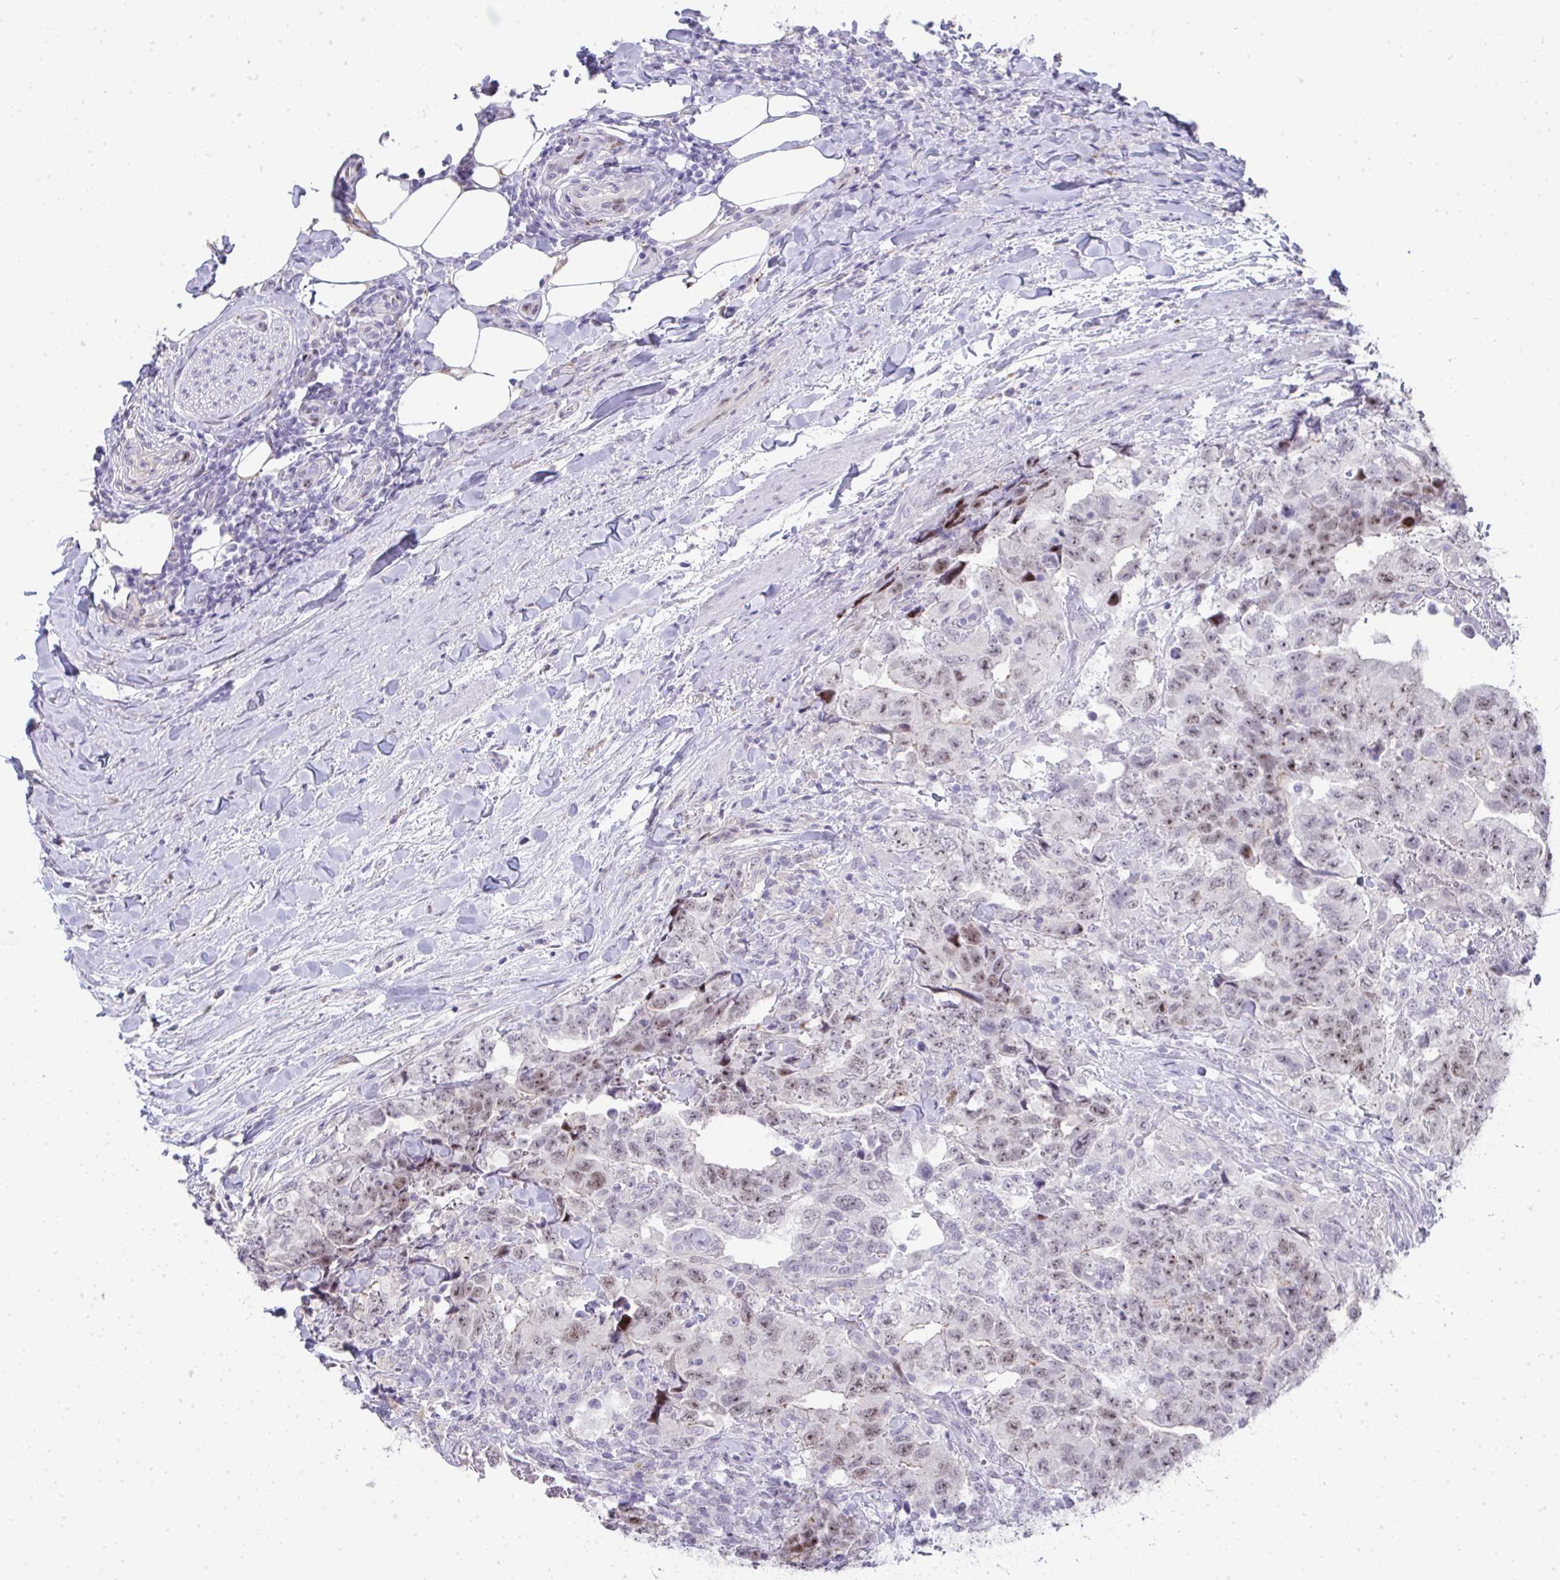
{"staining": {"intensity": "moderate", "quantity": "<25%", "location": "nuclear"}, "tissue": "testis cancer", "cell_type": "Tumor cells", "image_type": "cancer", "snomed": [{"axis": "morphology", "description": "Carcinoma, Embryonal, NOS"}, {"axis": "topography", "description": "Testis"}], "caption": "Embryonal carcinoma (testis) was stained to show a protein in brown. There is low levels of moderate nuclear positivity in approximately <25% of tumor cells. The staining was performed using DAB (3,3'-diaminobenzidine) to visualize the protein expression in brown, while the nuclei were stained in blue with hematoxylin (Magnification: 20x).", "gene": "GALNT16", "patient": {"sex": "male", "age": 24}}